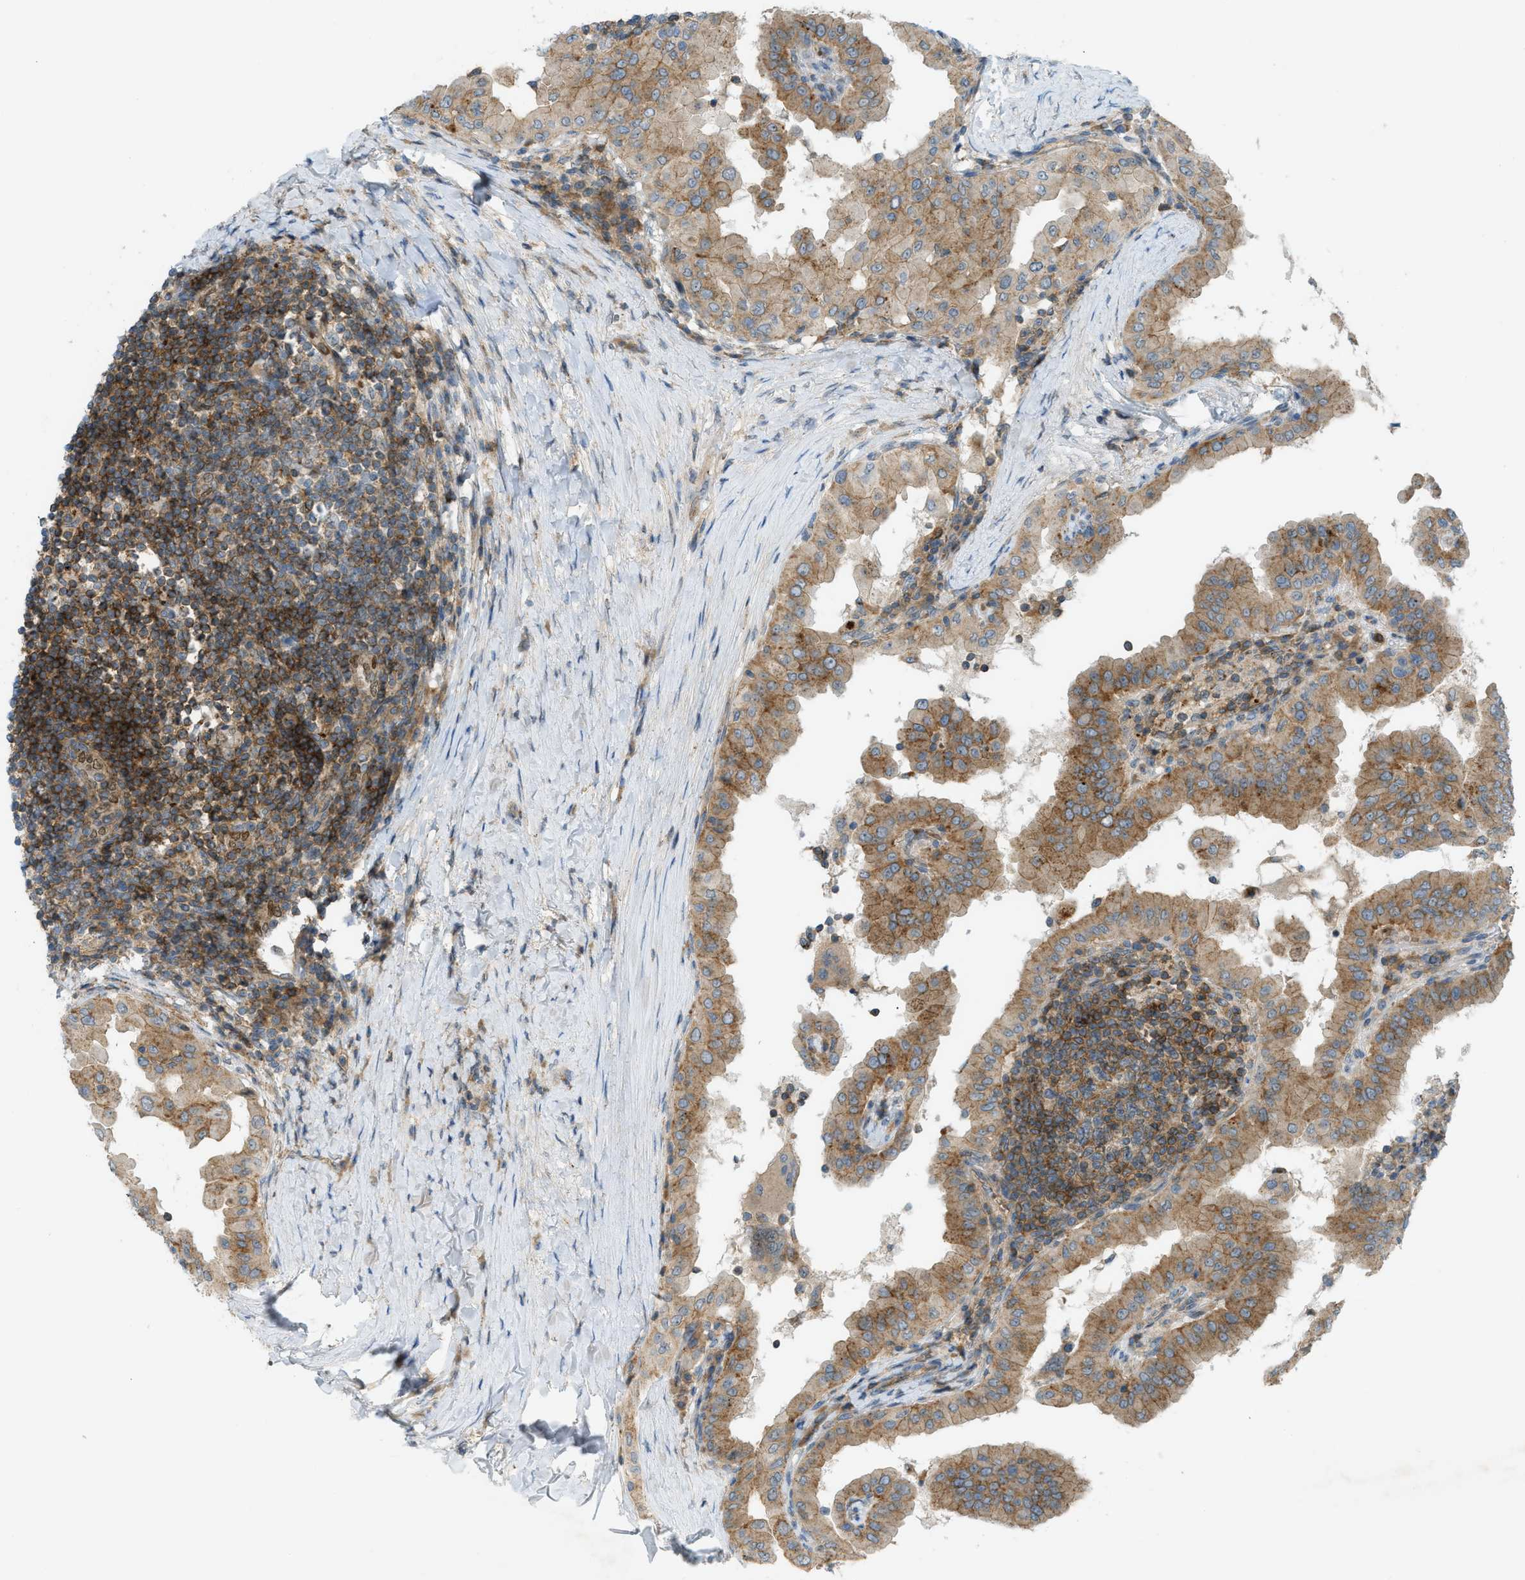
{"staining": {"intensity": "moderate", "quantity": ">75%", "location": "cytoplasmic/membranous"}, "tissue": "thyroid cancer", "cell_type": "Tumor cells", "image_type": "cancer", "snomed": [{"axis": "morphology", "description": "Papillary adenocarcinoma, NOS"}, {"axis": "topography", "description": "Thyroid gland"}], "caption": "Immunohistochemistry of human thyroid cancer (papillary adenocarcinoma) demonstrates medium levels of moderate cytoplasmic/membranous expression in about >75% of tumor cells. Using DAB (brown) and hematoxylin (blue) stains, captured at high magnification using brightfield microscopy.", "gene": "GRK6", "patient": {"sex": "male", "age": 33}}